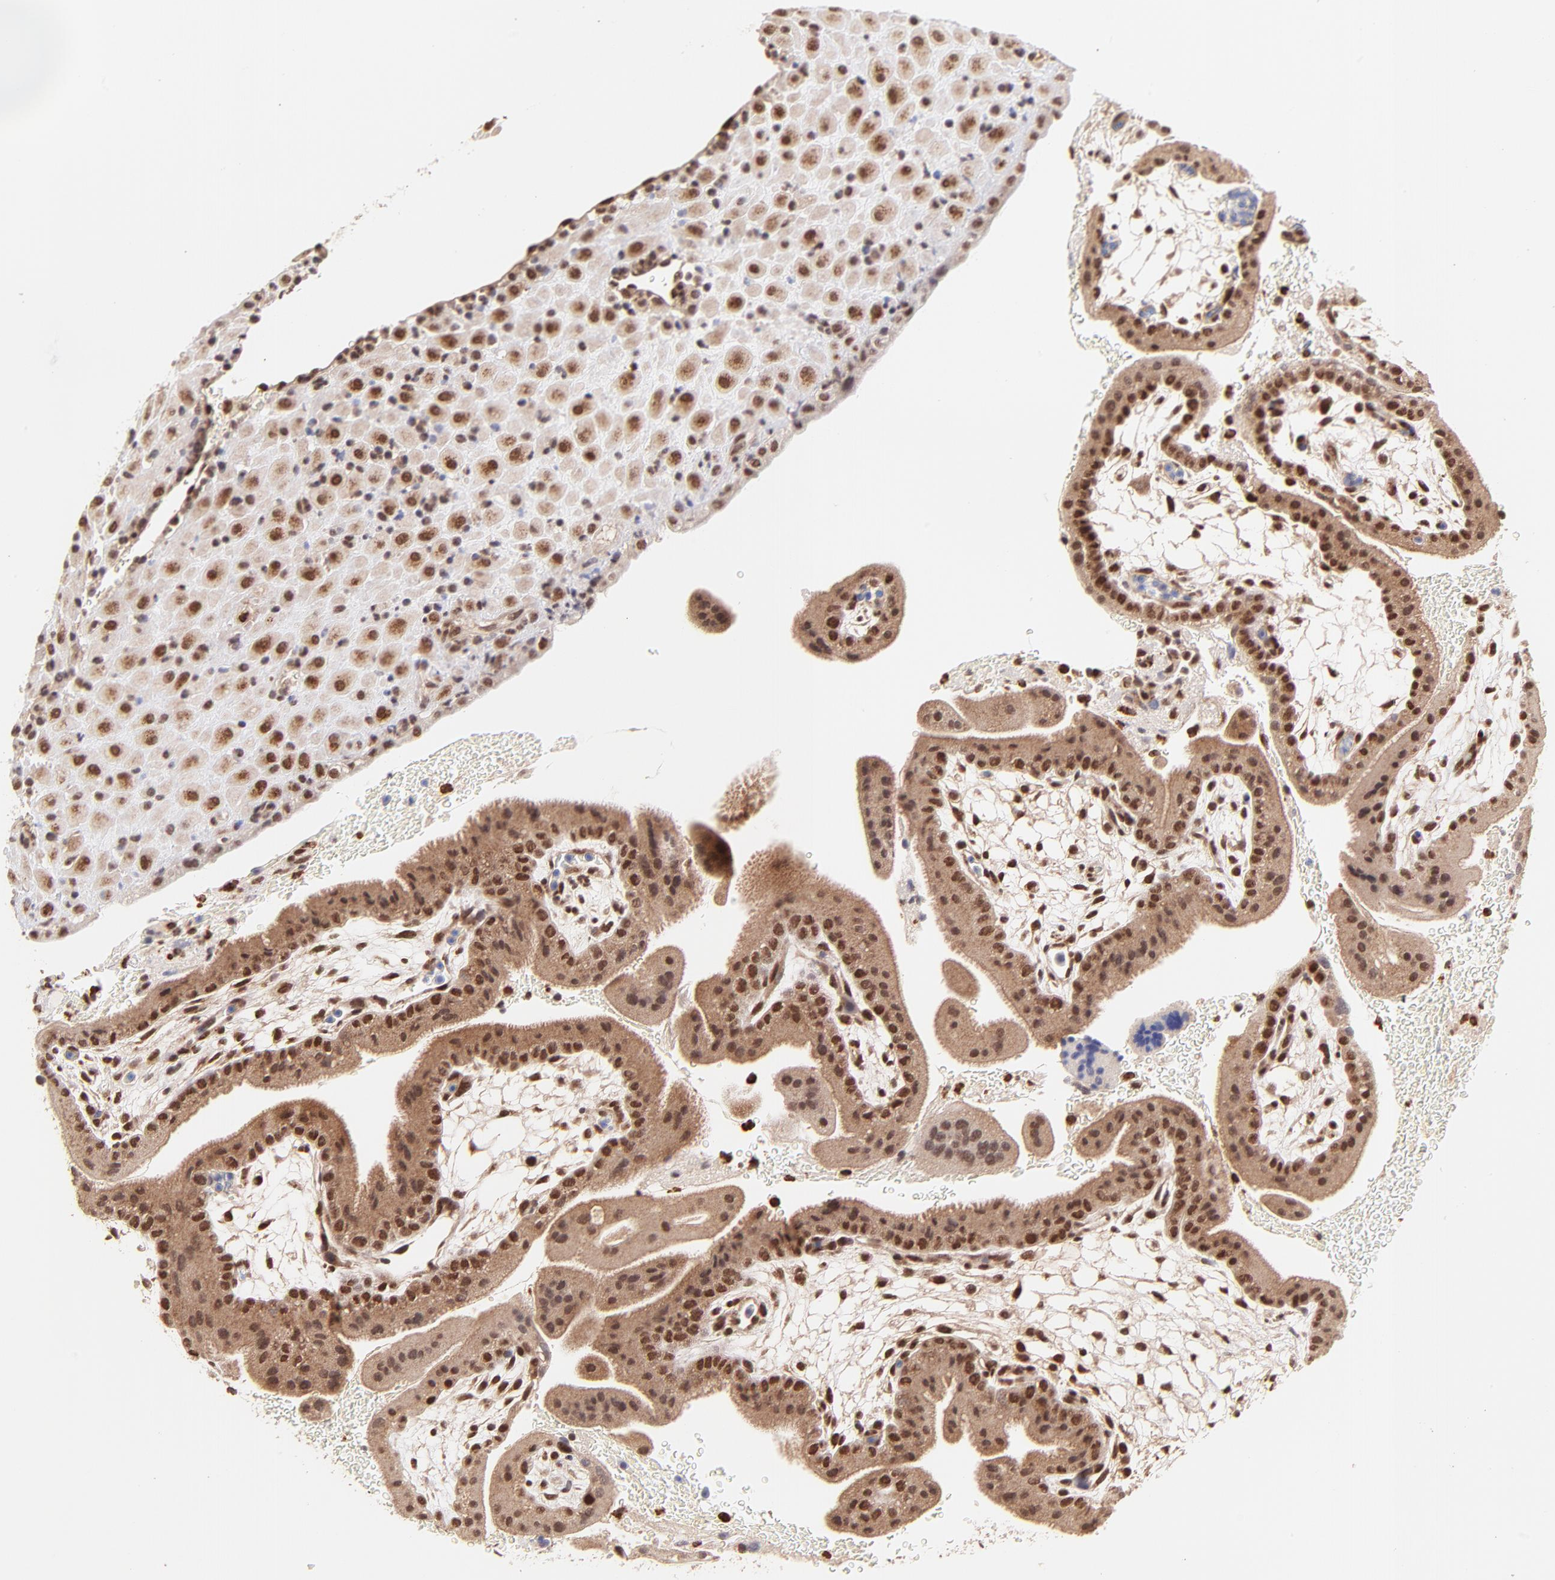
{"staining": {"intensity": "strong", "quantity": ">75%", "location": "nuclear"}, "tissue": "placenta", "cell_type": "Decidual cells", "image_type": "normal", "snomed": [{"axis": "morphology", "description": "Normal tissue, NOS"}, {"axis": "topography", "description": "Placenta"}], "caption": "Brown immunohistochemical staining in benign placenta shows strong nuclear expression in approximately >75% of decidual cells. The staining was performed using DAB (3,3'-diaminobenzidine), with brown indicating positive protein expression. Nuclei are stained blue with hematoxylin.", "gene": "MED12", "patient": {"sex": "female", "age": 19}}